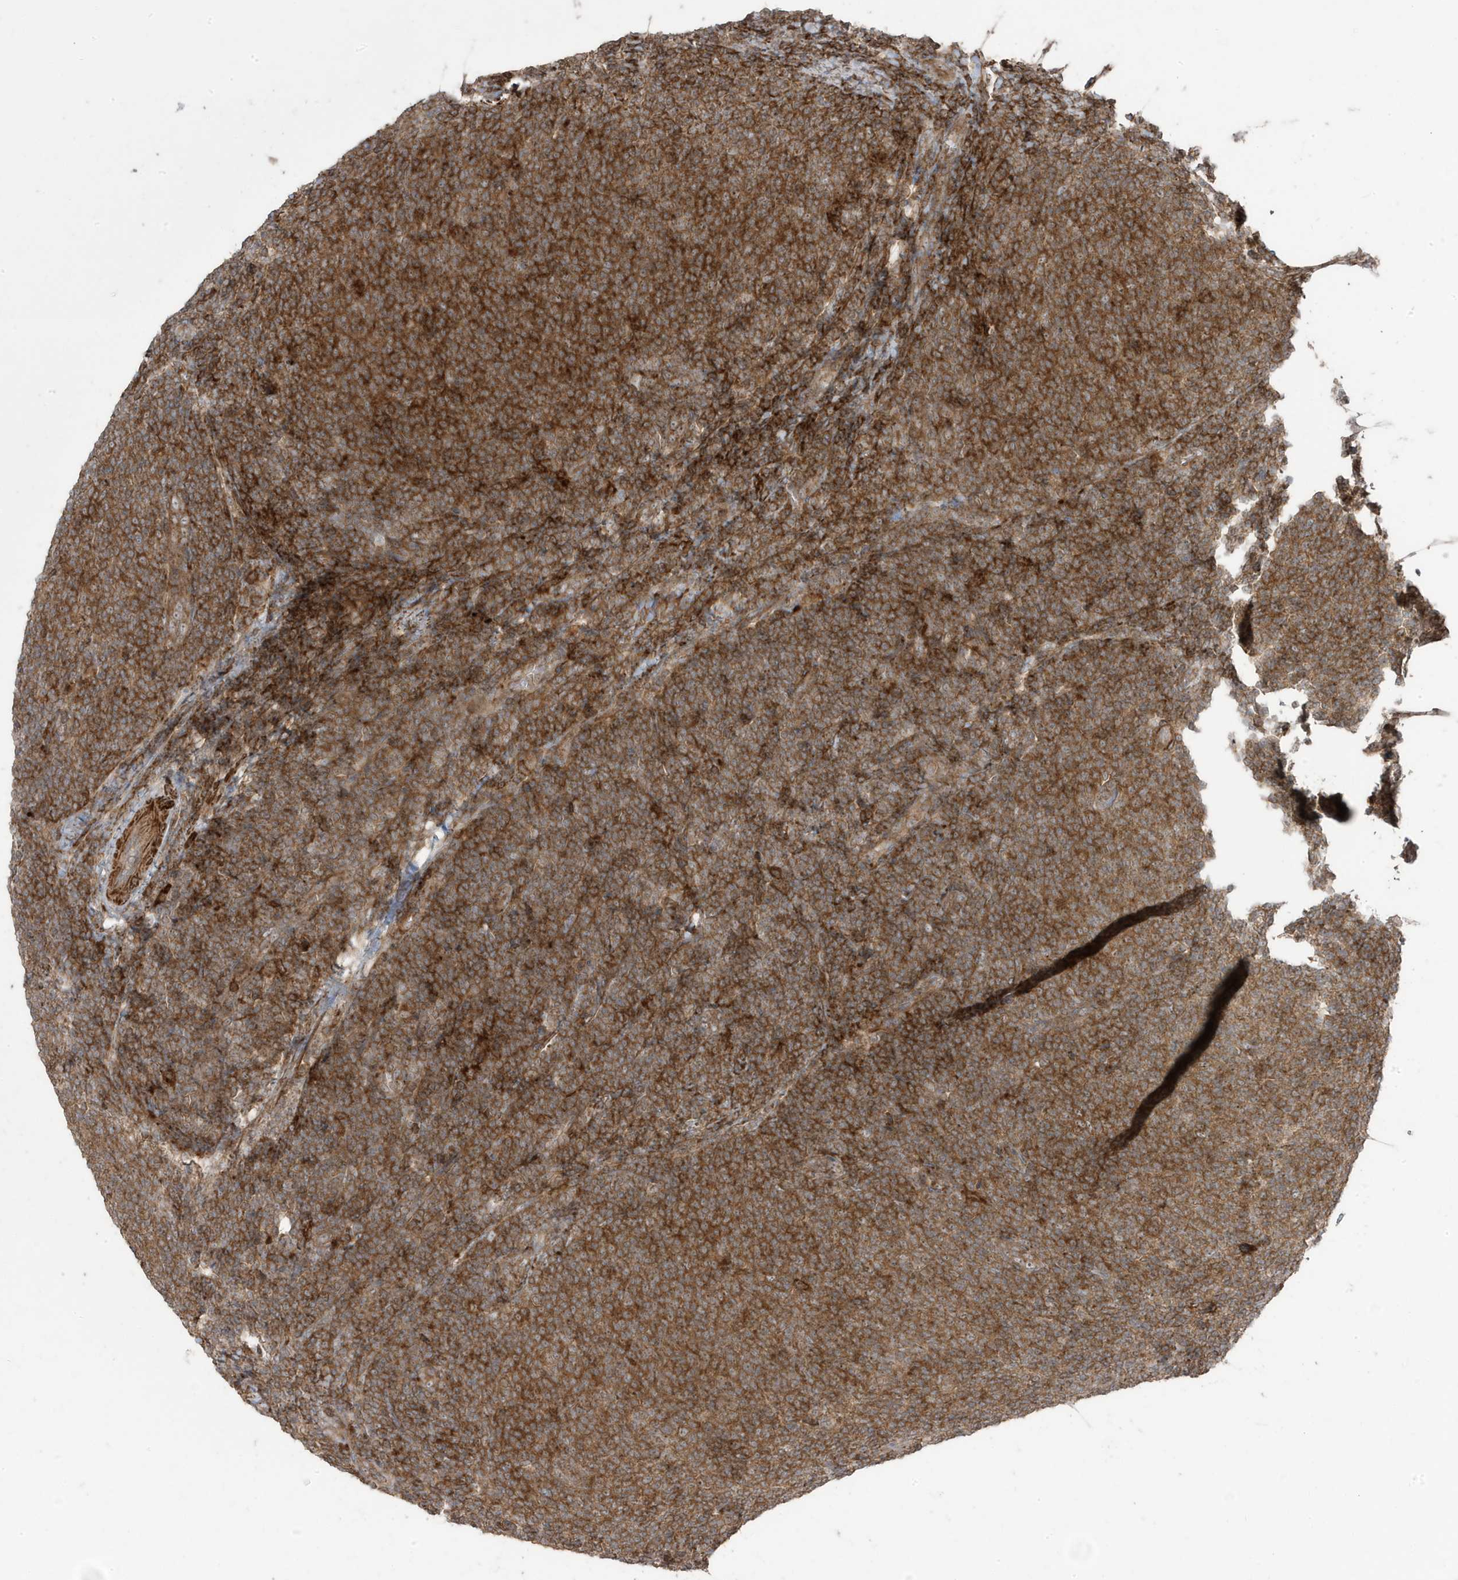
{"staining": {"intensity": "moderate", "quantity": ">75%", "location": "cytoplasmic/membranous"}, "tissue": "lymphoma", "cell_type": "Tumor cells", "image_type": "cancer", "snomed": [{"axis": "morphology", "description": "Malignant lymphoma, non-Hodgkin's type, Low grade"}, {"axis": "topography", "description": "Lymph node"}], "caption": "Protein expression analysis of lymphoma reveals moderate cytoplasmic/membranous staining in about >75% of tumor cells.", "gene": "CETN3", "patient": {"sex": "male", "age": 66}}